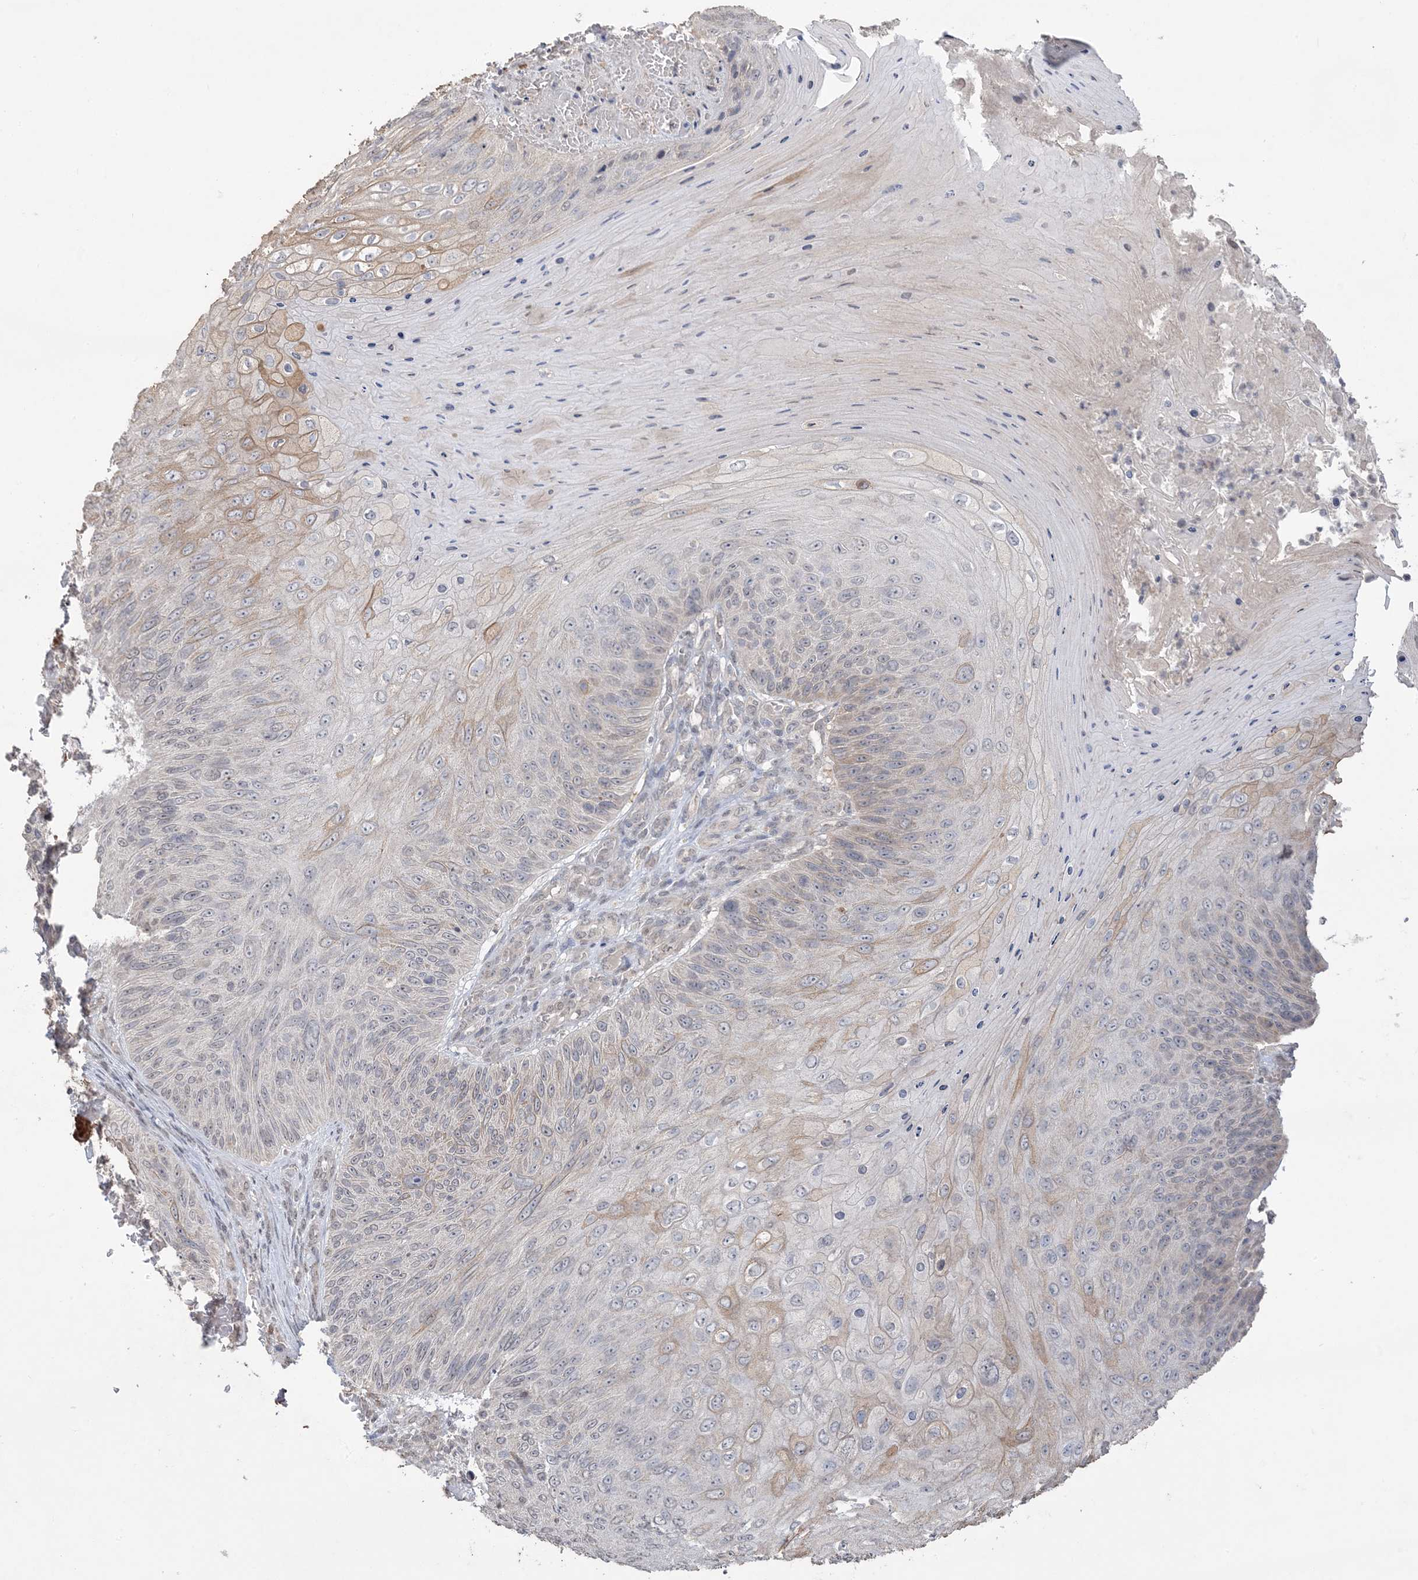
{"staining": {"intensity": "moderate", "quantity": "<25%", "location": "cytoplasmic/membranous"}, "tissue": "skin cancer", "cell_type": "Tumor cells", "image_type": "cancer", "snomed": [{"axis": "morphology", "description": "Squamous cell carcinoma, NOS"}, {"axis": "topography", "description": "Skin"}], "caption": "An IHC histopathology image of tumor tissue is shown. Protein staining in brown highlights moderate cytoplasmic/membranous positivity in squamous cell carcinoma (skin) within tumor cells.", "gene": "XRN1", "patient": {"sex": "female", "age": 88}}